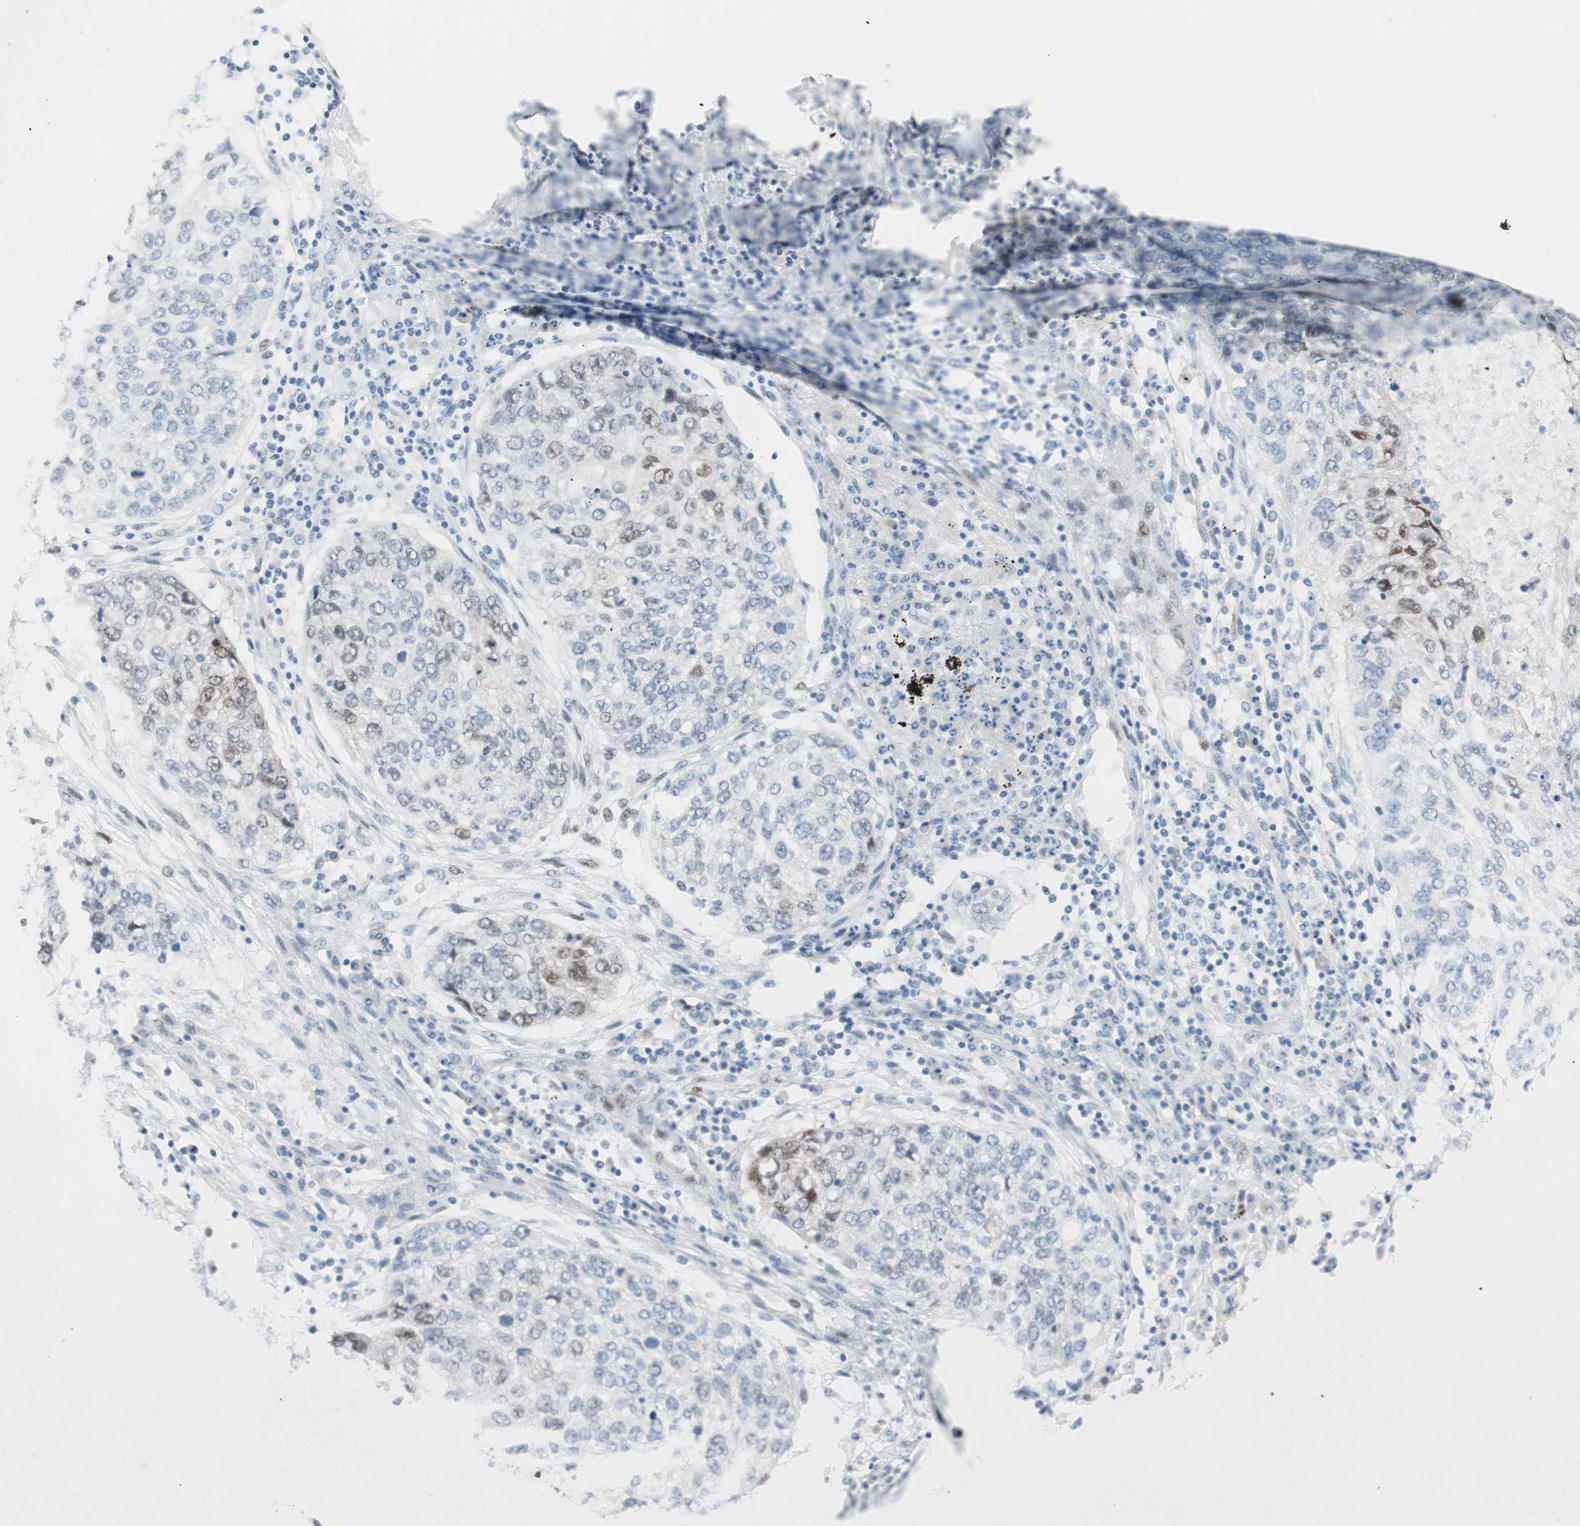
{"staining": {"intensity": "weak", "quantity": "<25%", "location": "nuclear"}, "tissue": "lung cancer", "cell_type": "Tumor cells", "image_type": "cancer", "snomed": [{"axis": "morphology", "description": "Squamous cell carcinoma, NOS"}, {"axis": "topography", "description": "Lung"}], "caption": "Immunohistochemistry of human lung cancer shows no positivity in tumor cells.", "gene": "FOSL1", "patient": {"sex": "female", "age": 63}}